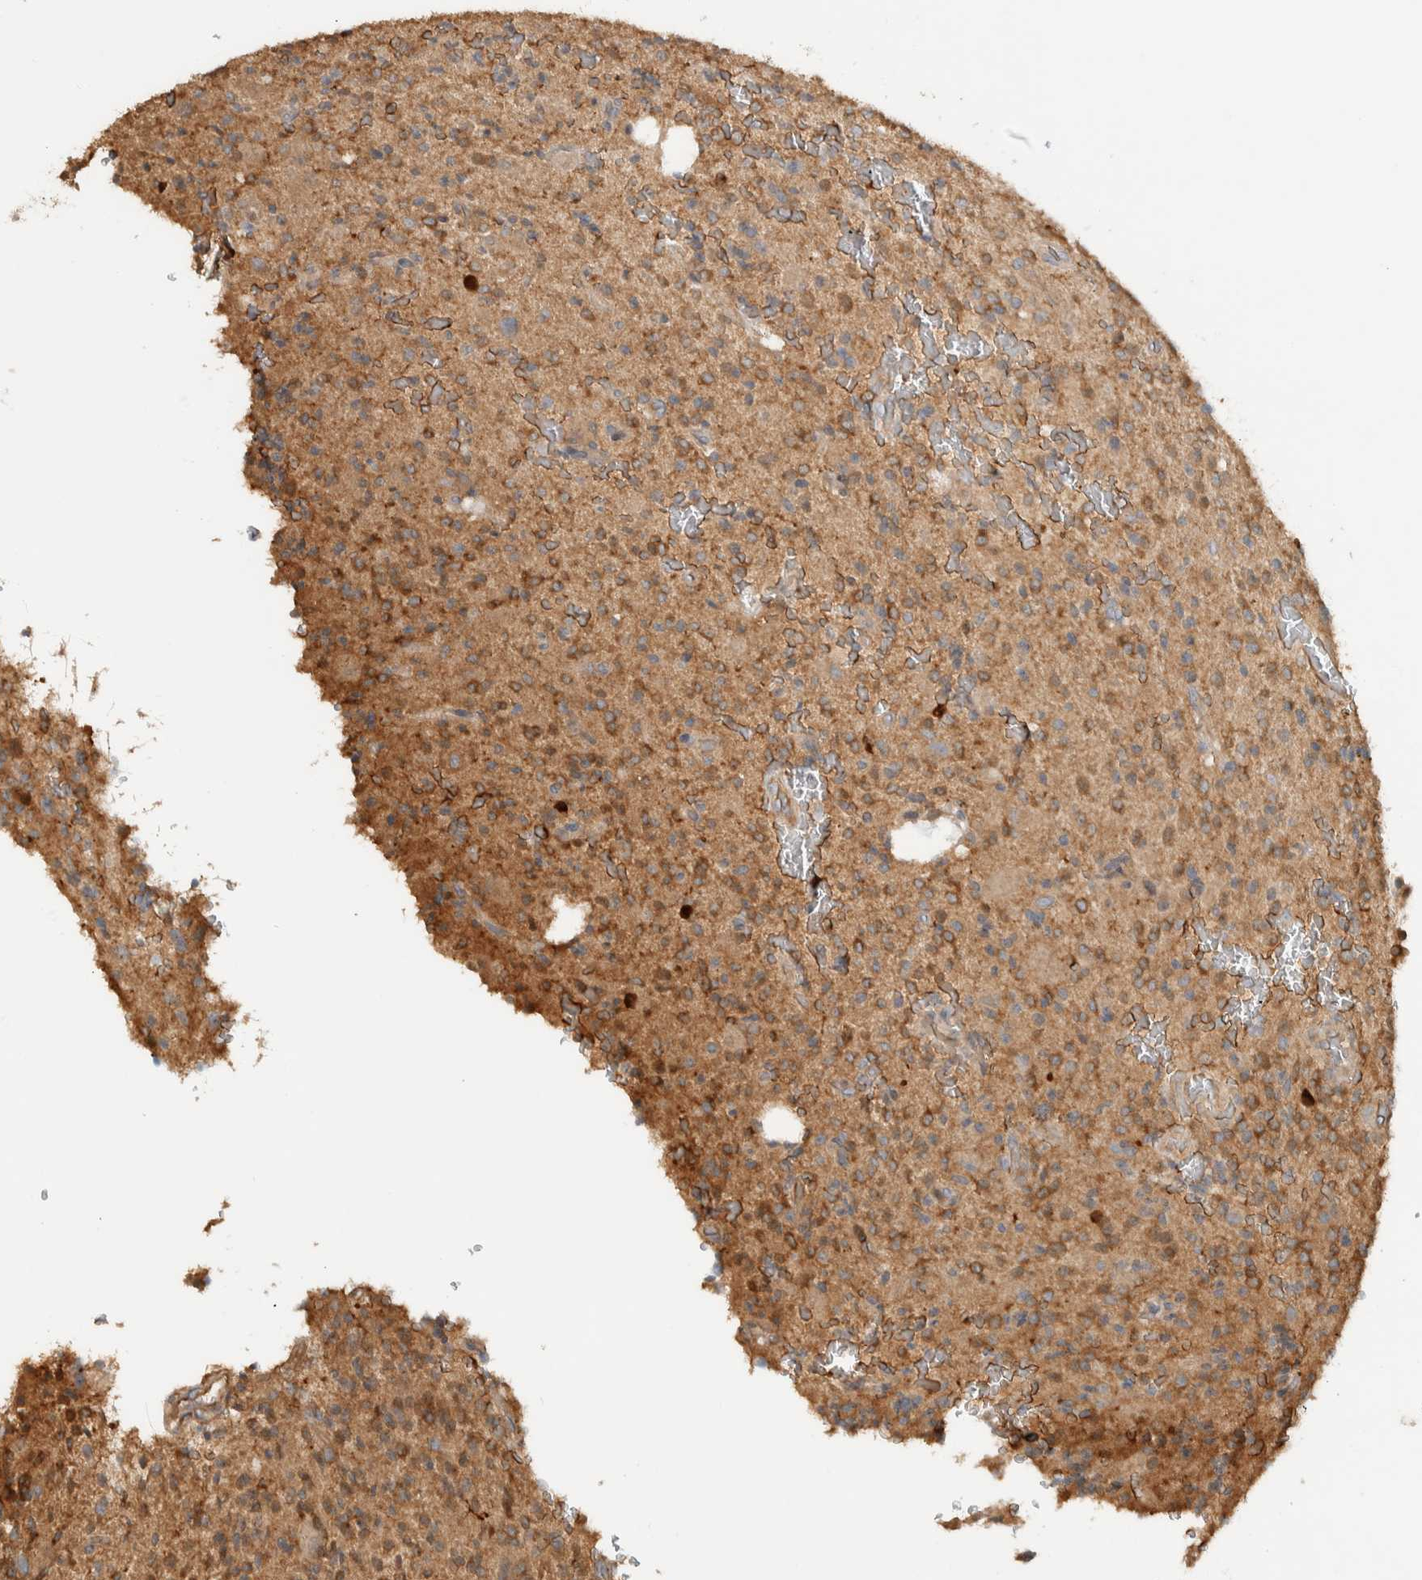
{"staining": {"intensity": "moderate", "quantity": ">75%", "location": "cytoplasmic/membranous"}, "tissue": "glioma", "cell_type": "Tumor cells", "image_type": "cancer", "snomed": [{"axis": "morphology", "description": "Glioma, malignant, High grade"}, {"axis": "topography", "description": "Brain"}], "caption": "DAB (3,3'-diaminobenzidine) immunohistochemical staining of human glioma displays moderate cytoplasmic/membranous protein expression in about >75% of tumor cells.", "gene": "CNTROB", "patient": {"sex": "male", "age": 34}}